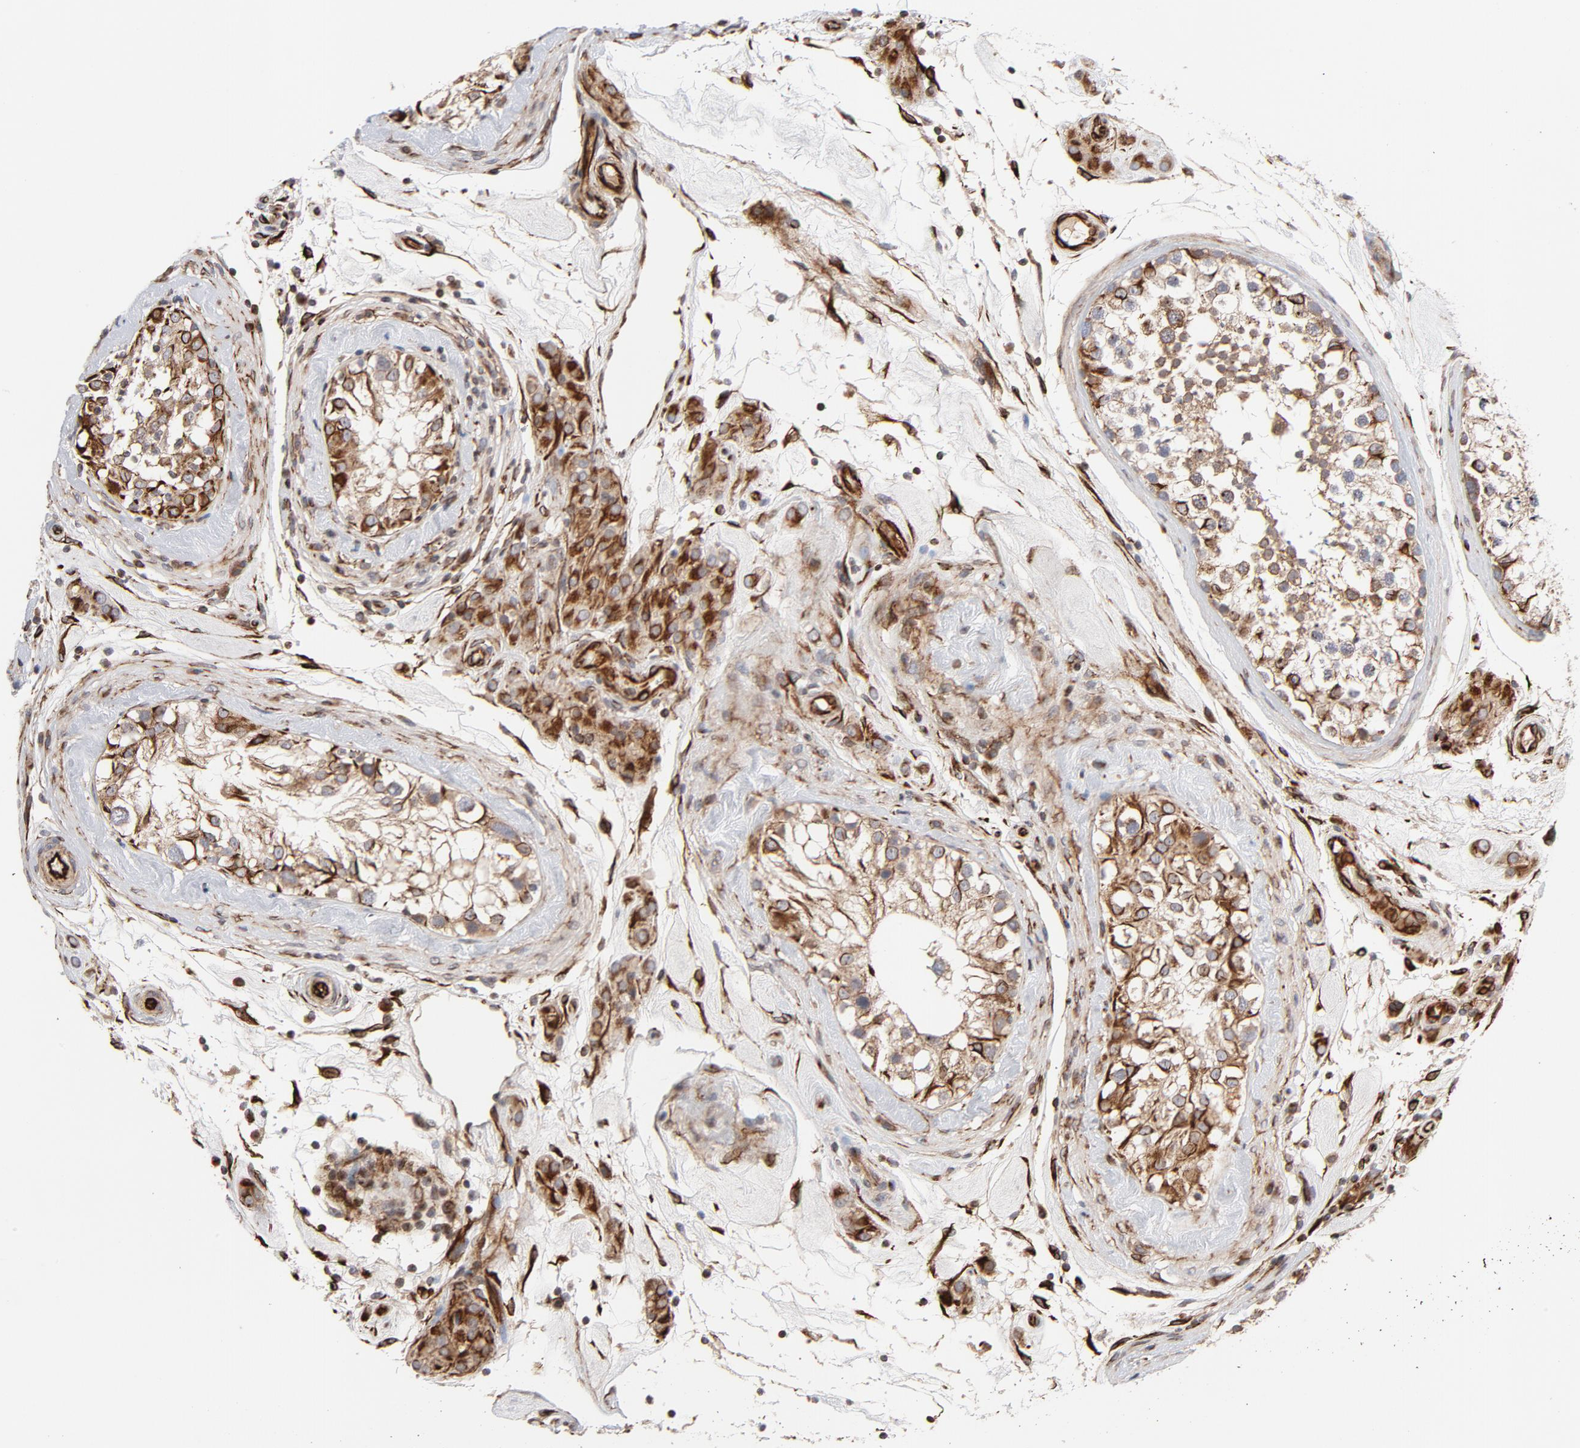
{"staining": {"intensity": "strong", "quantity": ">75%", "location": "cytoplasmic/membranous"}, "tissue": "testis", "cell_type": "Cells in seminiferous ducts", "image_type": "normal", "snomed": [{"axis": "morphology", "description": "Normal tissue, NOS"}, {"axis": "topography", "description": "Testis"}], "caption": "A high amount of strong cytoplasmic/membranous staining is identified in about >75% of cells in seminiferous ducts in normal testis.", "gene": "DNAAF2", "patient": {"sex": "male", "age": 46}}